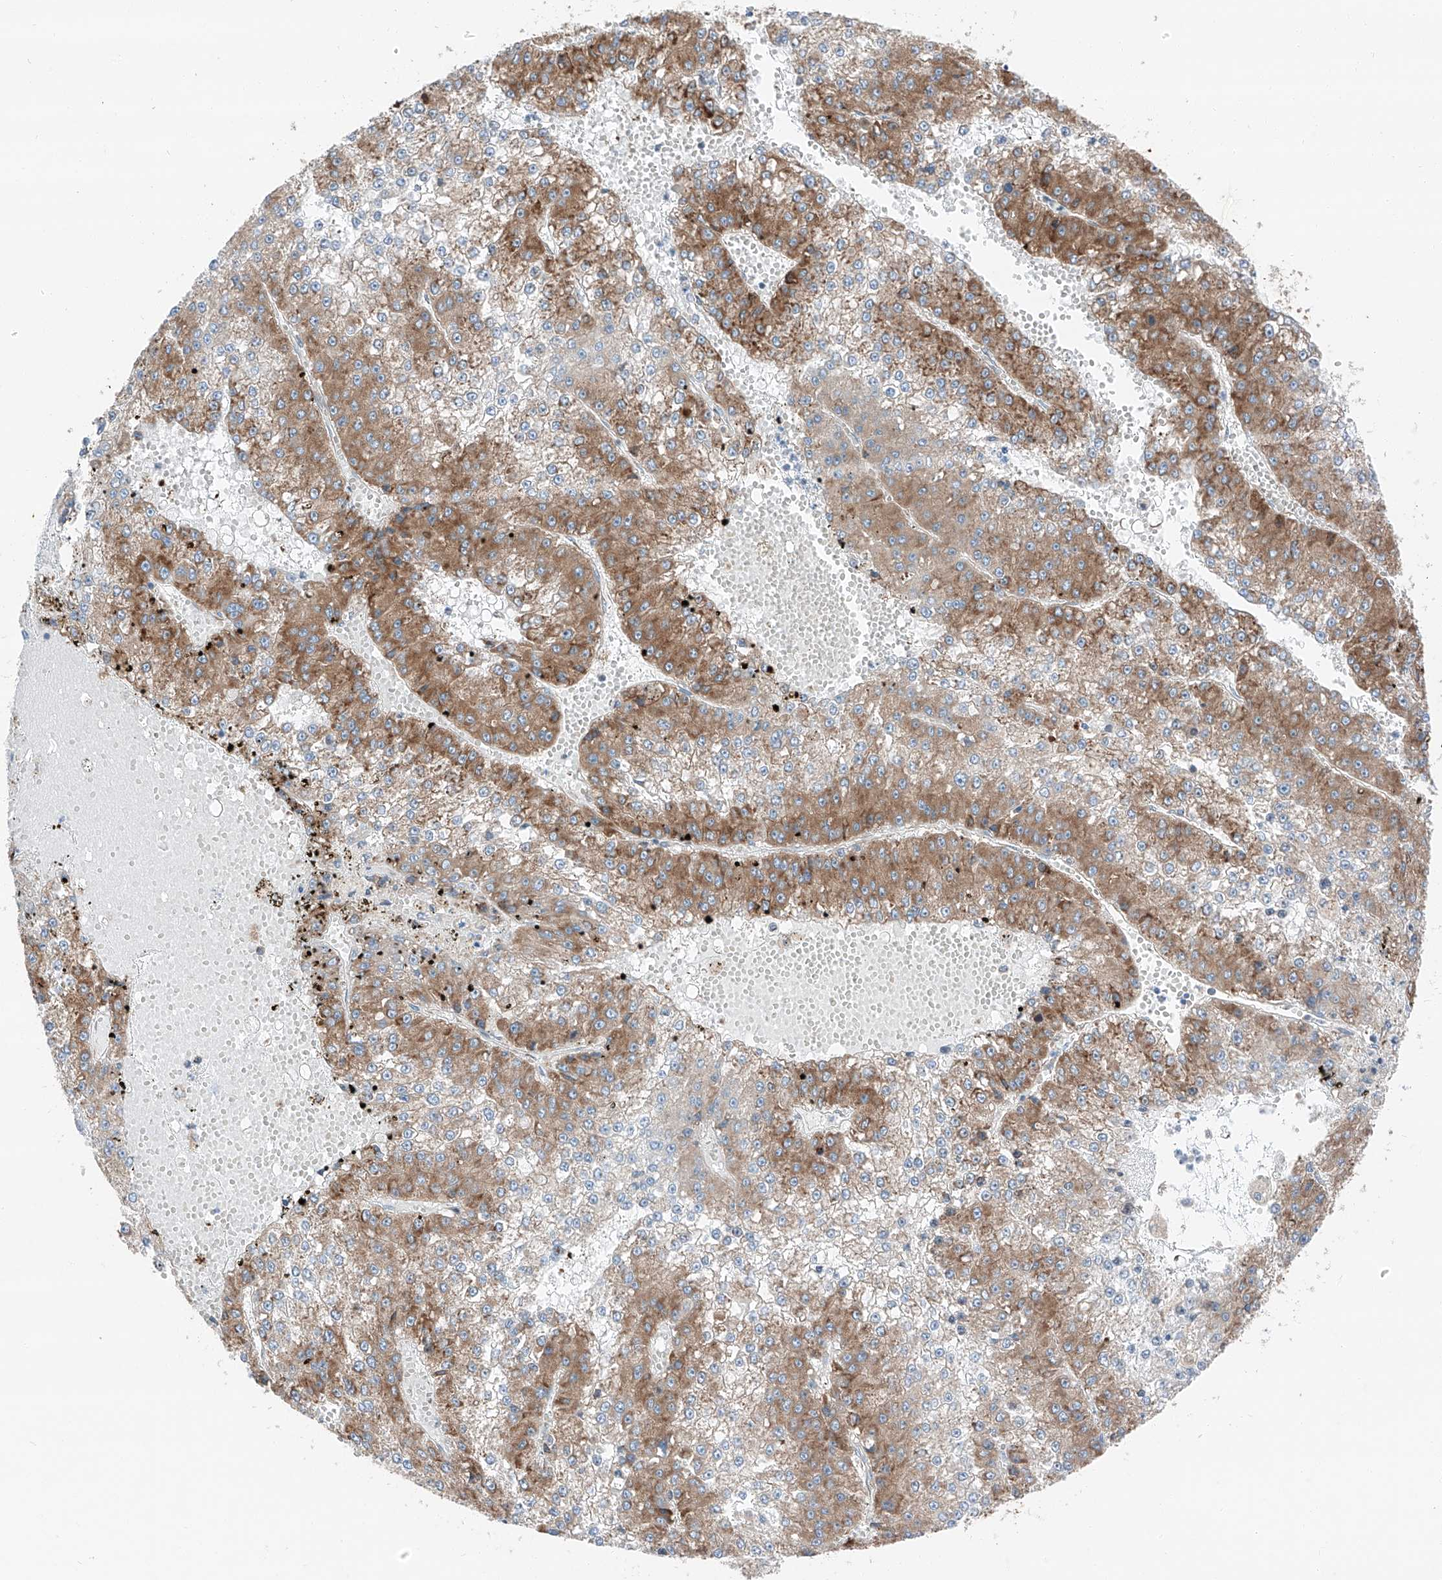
{"staining": {"intensity": "moderate", "quantity": "25%-75%", "location": "cytoplasmic/membranous"}, "tissue": "liver cancer", "cell_type": "Tumor cells", "image_type": "cancer", "snomed": [{"axis": "morphology", "description": "Carcinoma, Hepatocellular, NOS"}, {"axis": "topography", "description": "Liver"}], "caption": "The histopathology image displays staining of liver hepatocellular carcinoma, revealing moderate cytoplasmic/membranous protein expression (brown color) within tumor cells.", "gene": "ZC3H15", "patient": {"sex": "female", "age": 73}}